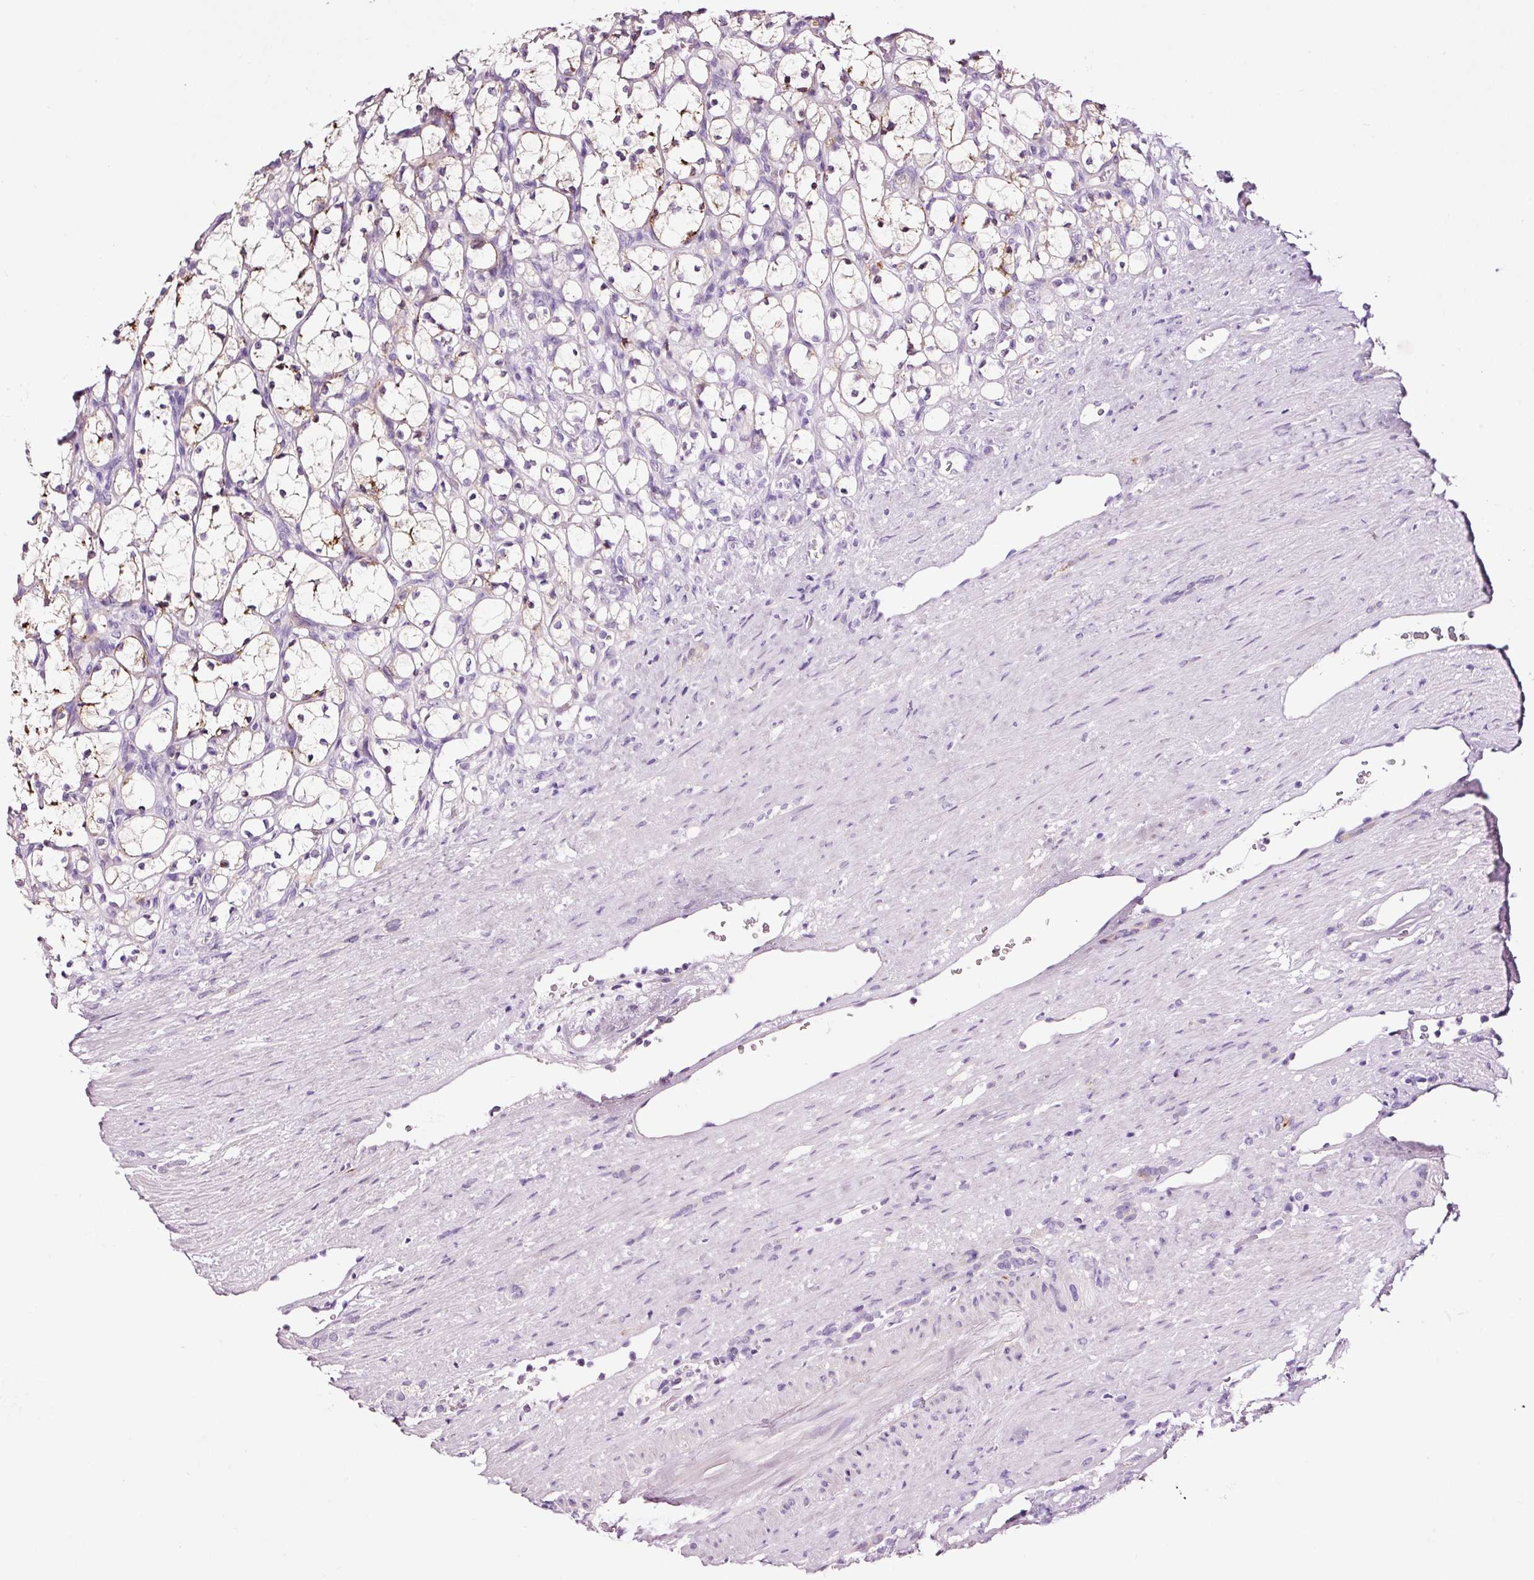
{"staining": {"intensity": "weak", "quantity": "25%-75%", "location": "cytoplasmic/membranous"}, "tissue": "renal cancer", "cell_type": "Tumor cells", "image_type": "cancer", "snomed": [{"axis": "morphology", "description": "Adenocarcinoma, NOS"}, {"axis": "topography", "description": "Kidney"}], "caption": "Immunohistochemistry (IHC) staining of renal cancer, which reveals low levels of weak cytoplasmic/membranous positivity in about 25%-75% of tumor cells indicating weak cytoplasmic/membranous protein expression. The staining was performed using DAB (brown) for protein detection and nuclei were counterstained in hematoxylin (blue).", "gene": "PAM", "patient": {"sex": "female", "age": 69}}